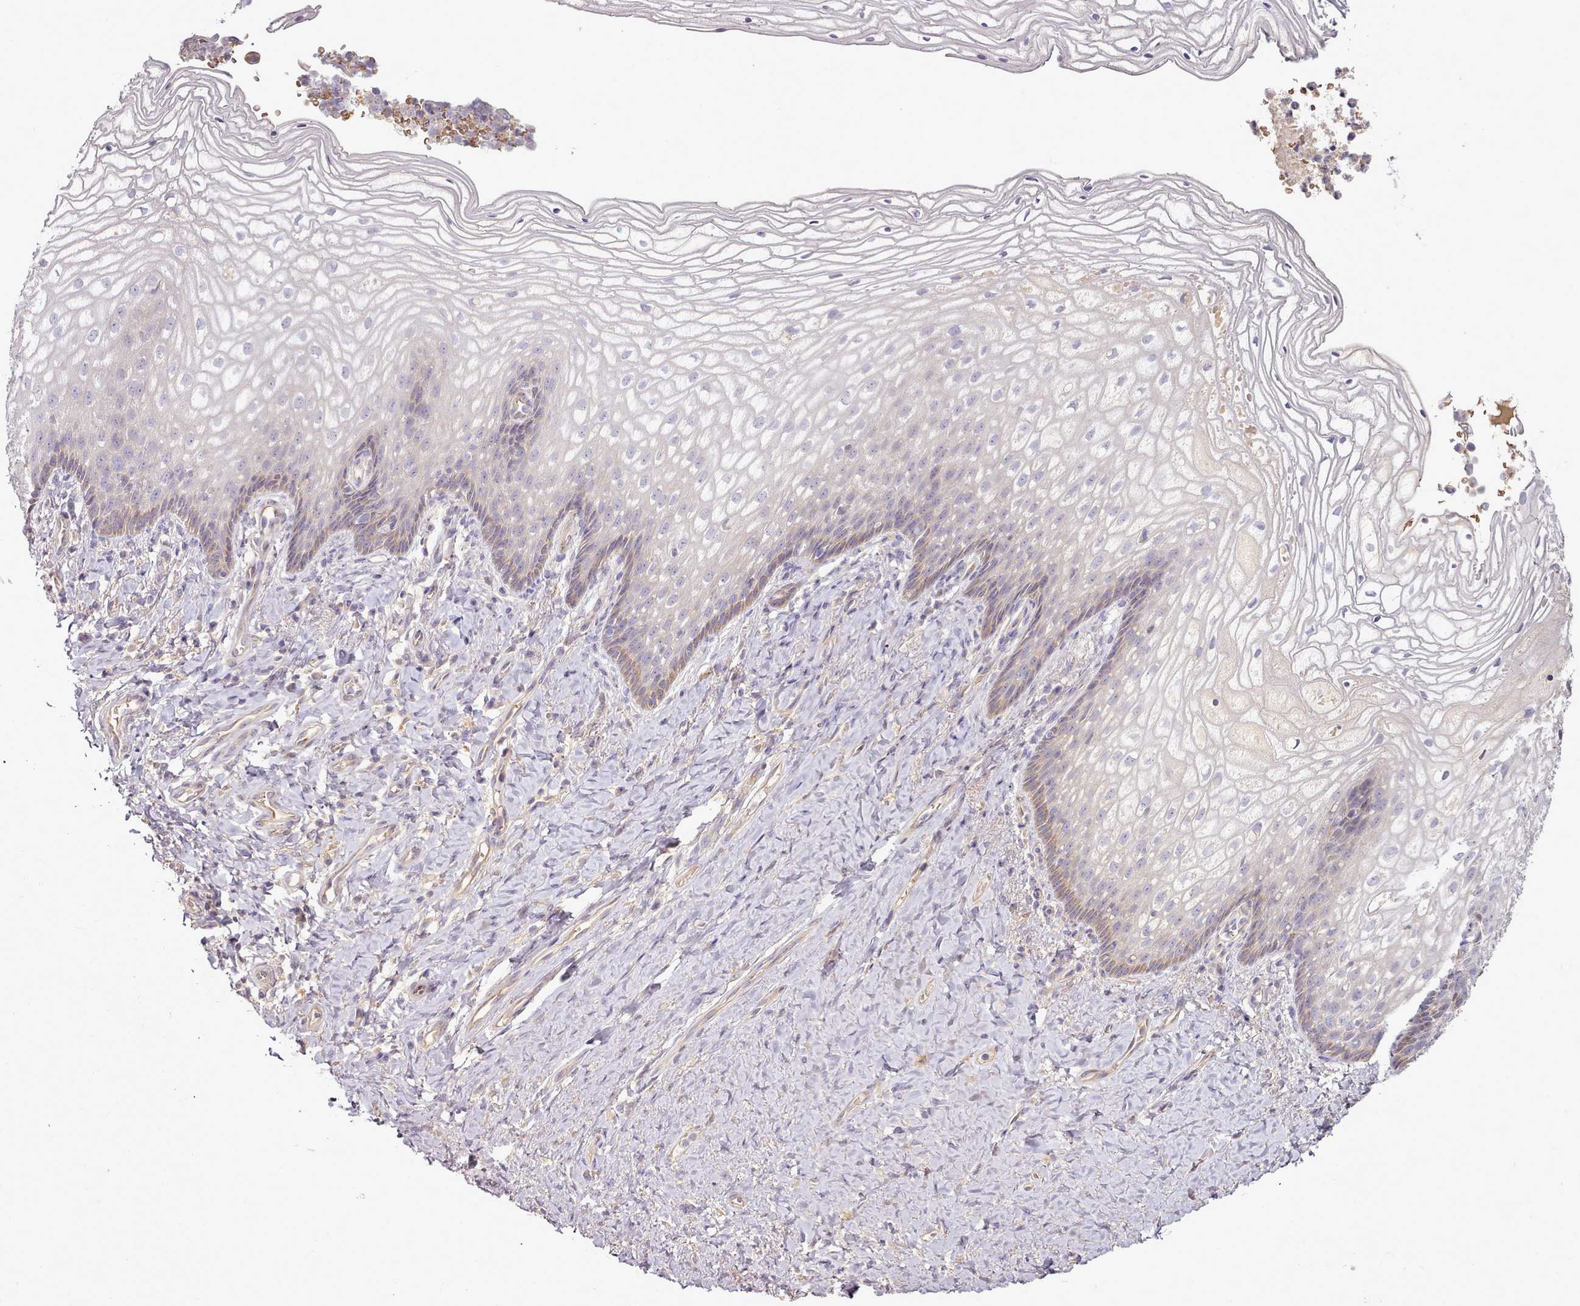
{"staining": {"intensity": "weak", "quantity": "<25%", "location": "cytoplasmic/membranous"}, "tissue": "vagina", "cell_type": "Squamous epithelial cells", "image_type": "normal", "snomed": [{"axis": "morphology", "description": "Normal tissue, NOS"}, {"axis": "topography", "description": "Vagina"}], "caption": "This is a image of immunohistochemistry (IHC) staining of normal vagina, which shows no staining in squamous epithelial cells.", "gene": "C1QTNF5", "patient": {"sex": "female", "age": 60}}